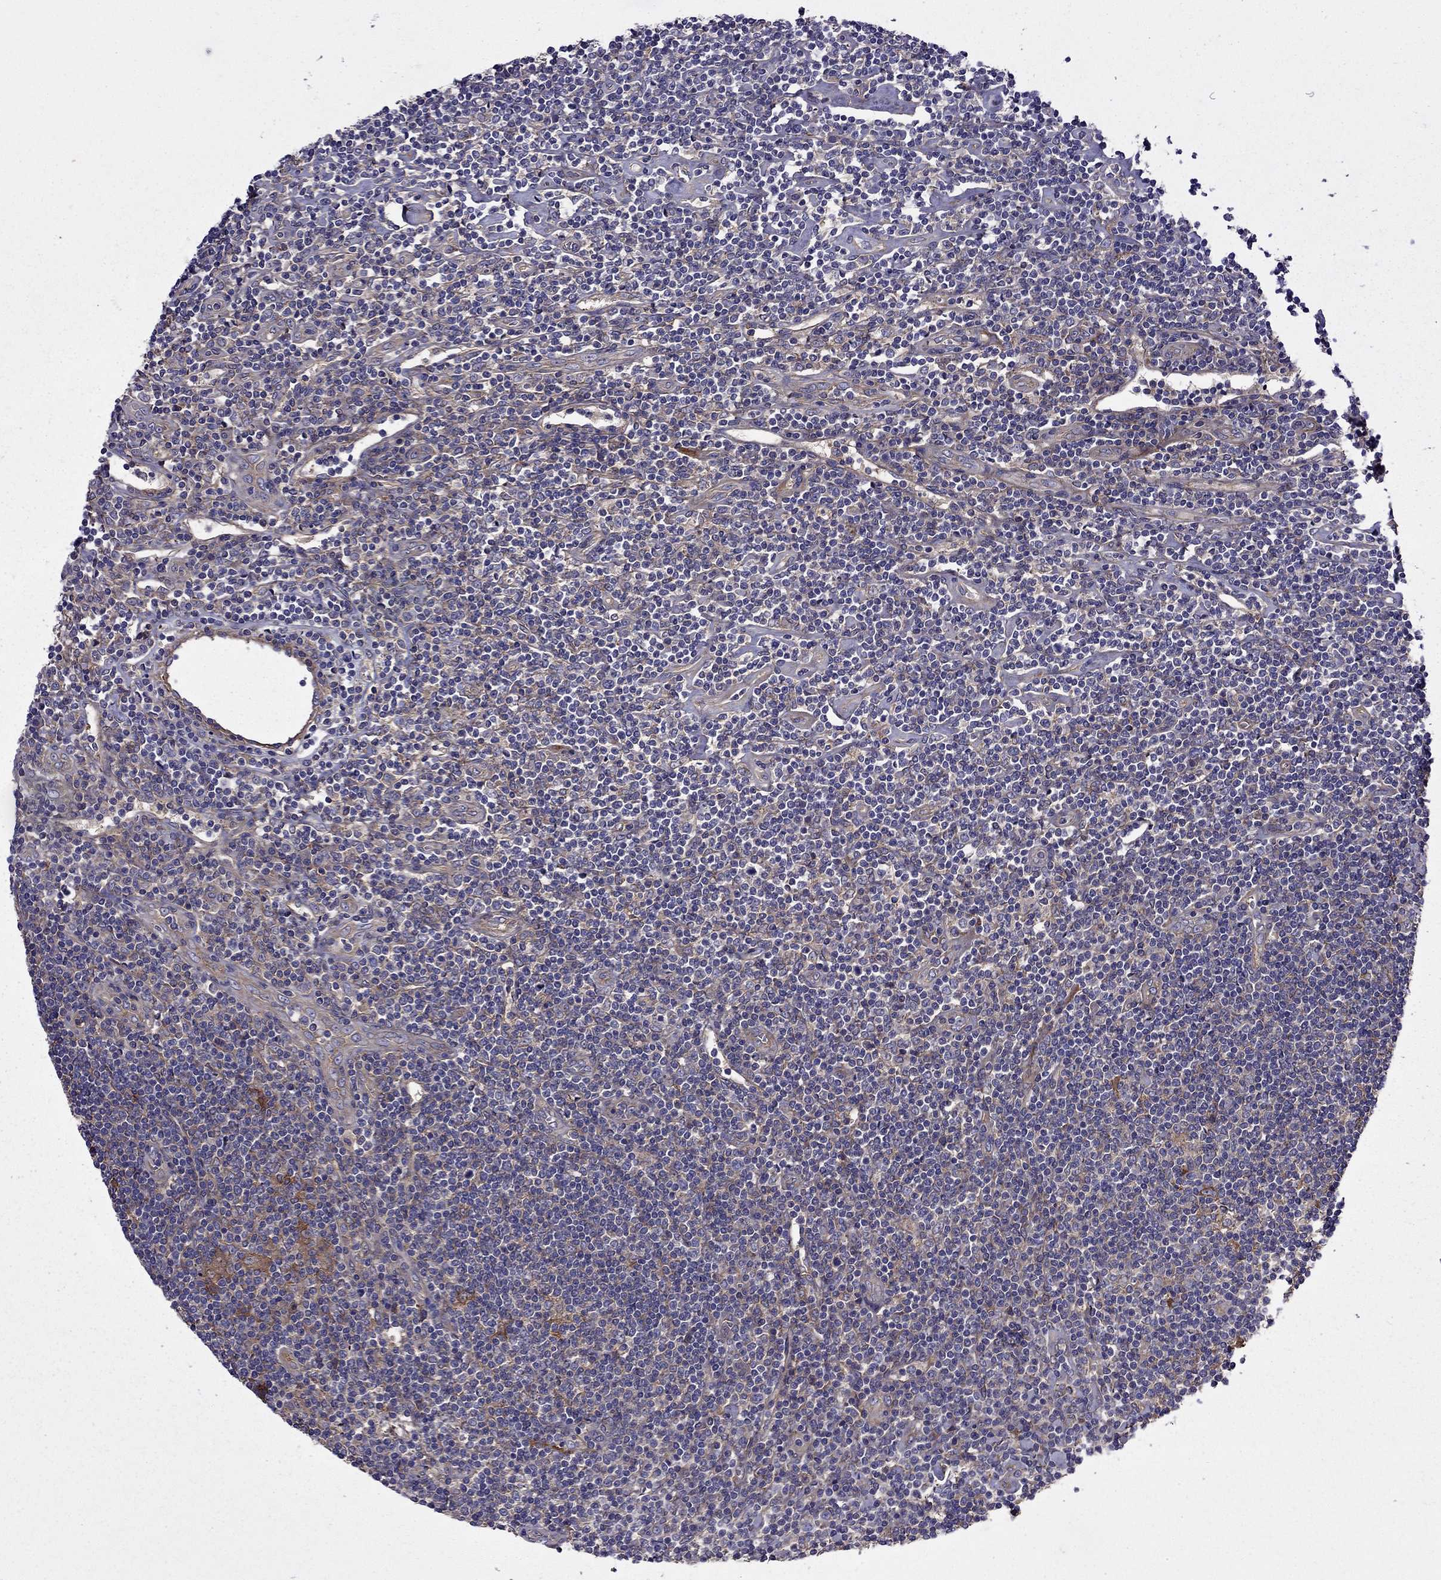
{"staining": {"intensity": "negative", "quantity": "none", "location": "none"}, "tissue": "lymphoma", "cell_type": "Tumor cells", "image_type": "cancer", "snomed": [{"axis": "morphology", "description": "Hodgkin's disease, NOS"}, {"axis": "topography", "description": "Lymph node"}], "caption": "Tumor cells show no significant expression in Hodgkin's disease.", "gene": "ITGB1", "patient": {"sex": "male", "age": 40}}